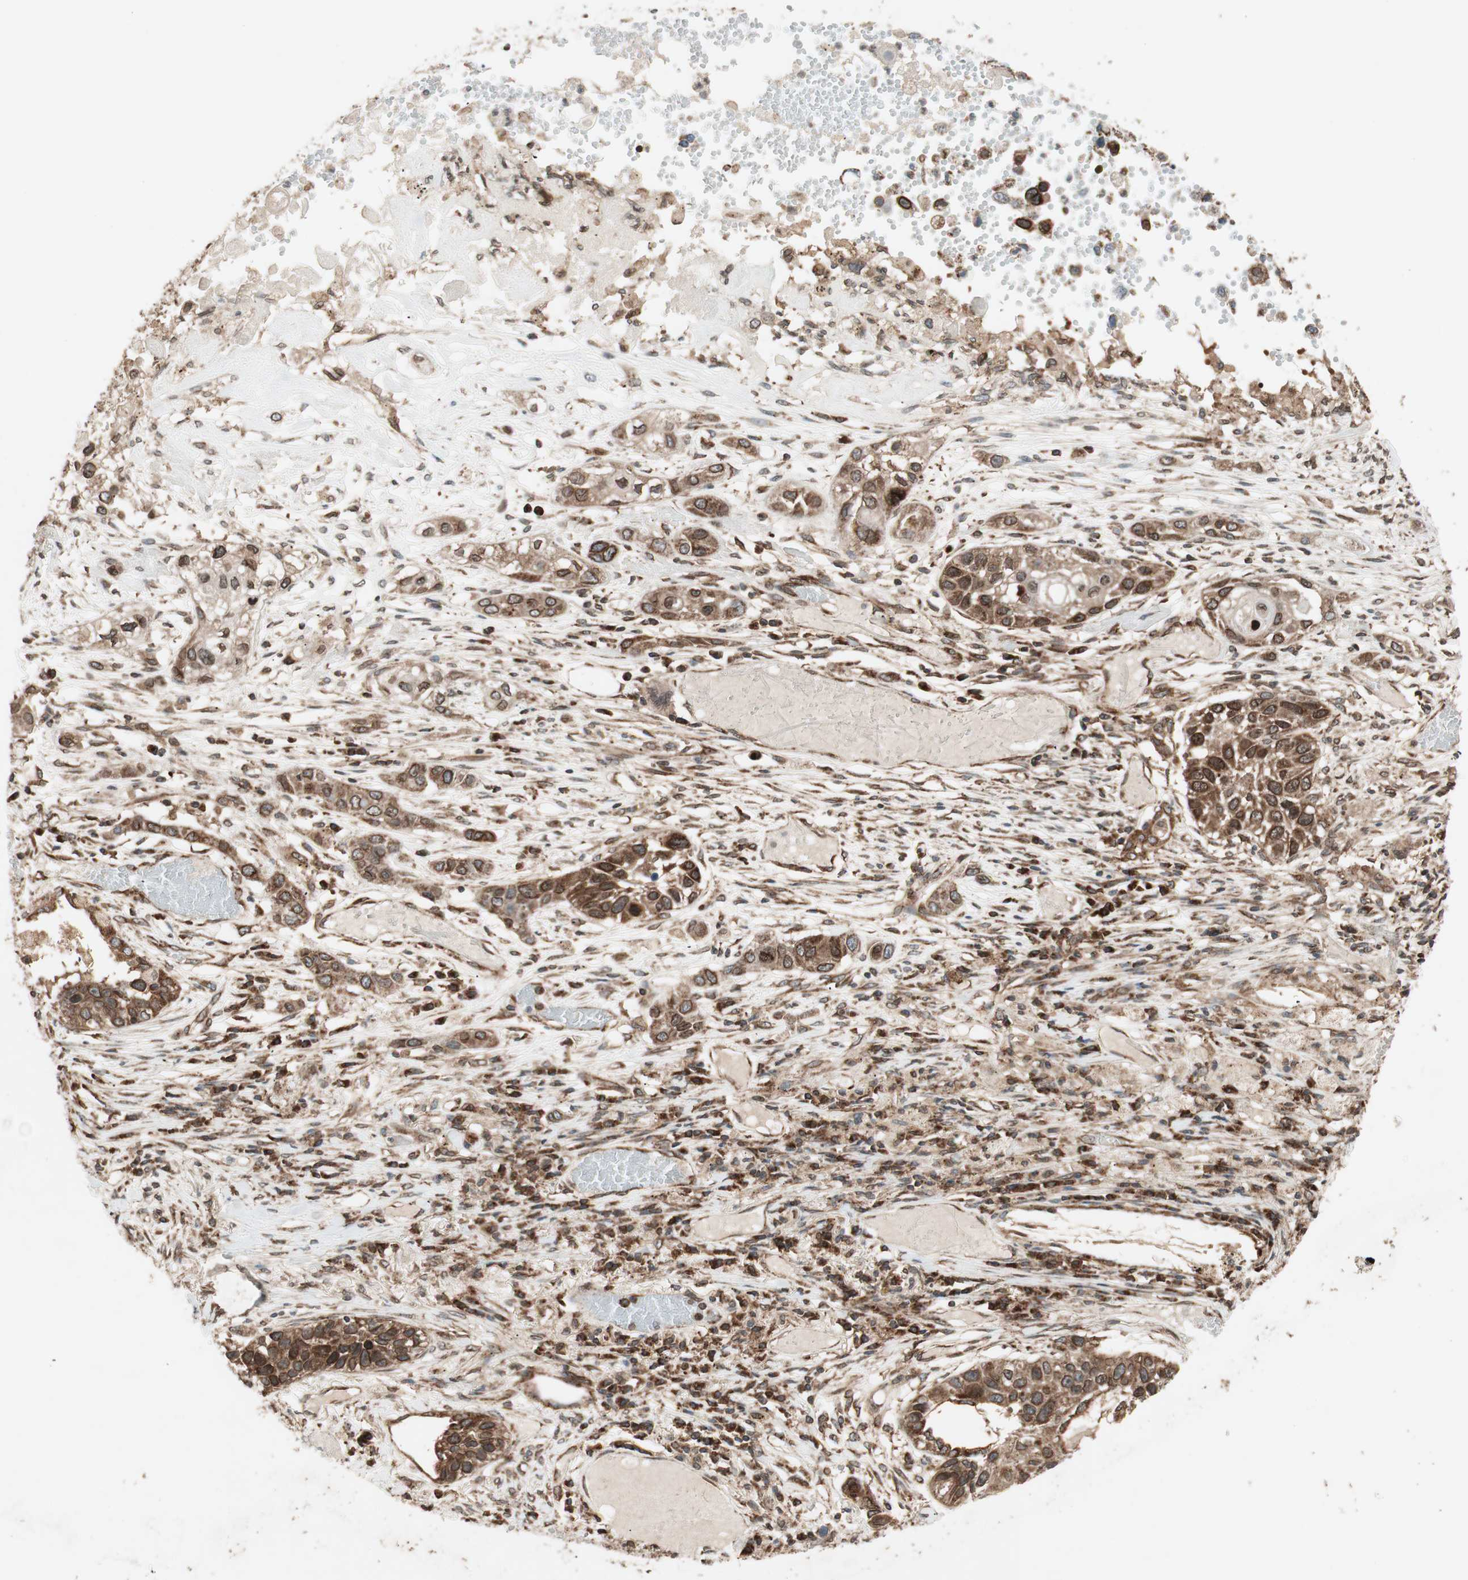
{"staining": {"intensity": "strong", "quantity": ">75%", "location": "cytoplasmic/membranous,nuclear"}, "tissue": "lung cancer", "cell_type": "Tumor cells", "image_type": "cancer", "snomed": [{"axis": "morphology", "description": "Squamous cell carcinoma, NOS"}, {"axis": "topography", "description": "Lung"}], "caption": "This micrograph exhibits immunohistochemistry (IHC) staining of human lung cancer, with high strong cytoplasmic/membranous and nuclear staining in about >75% of tumor cells.", "gene": "NUP62", "patient": {"sex": "male", "age": 71}}